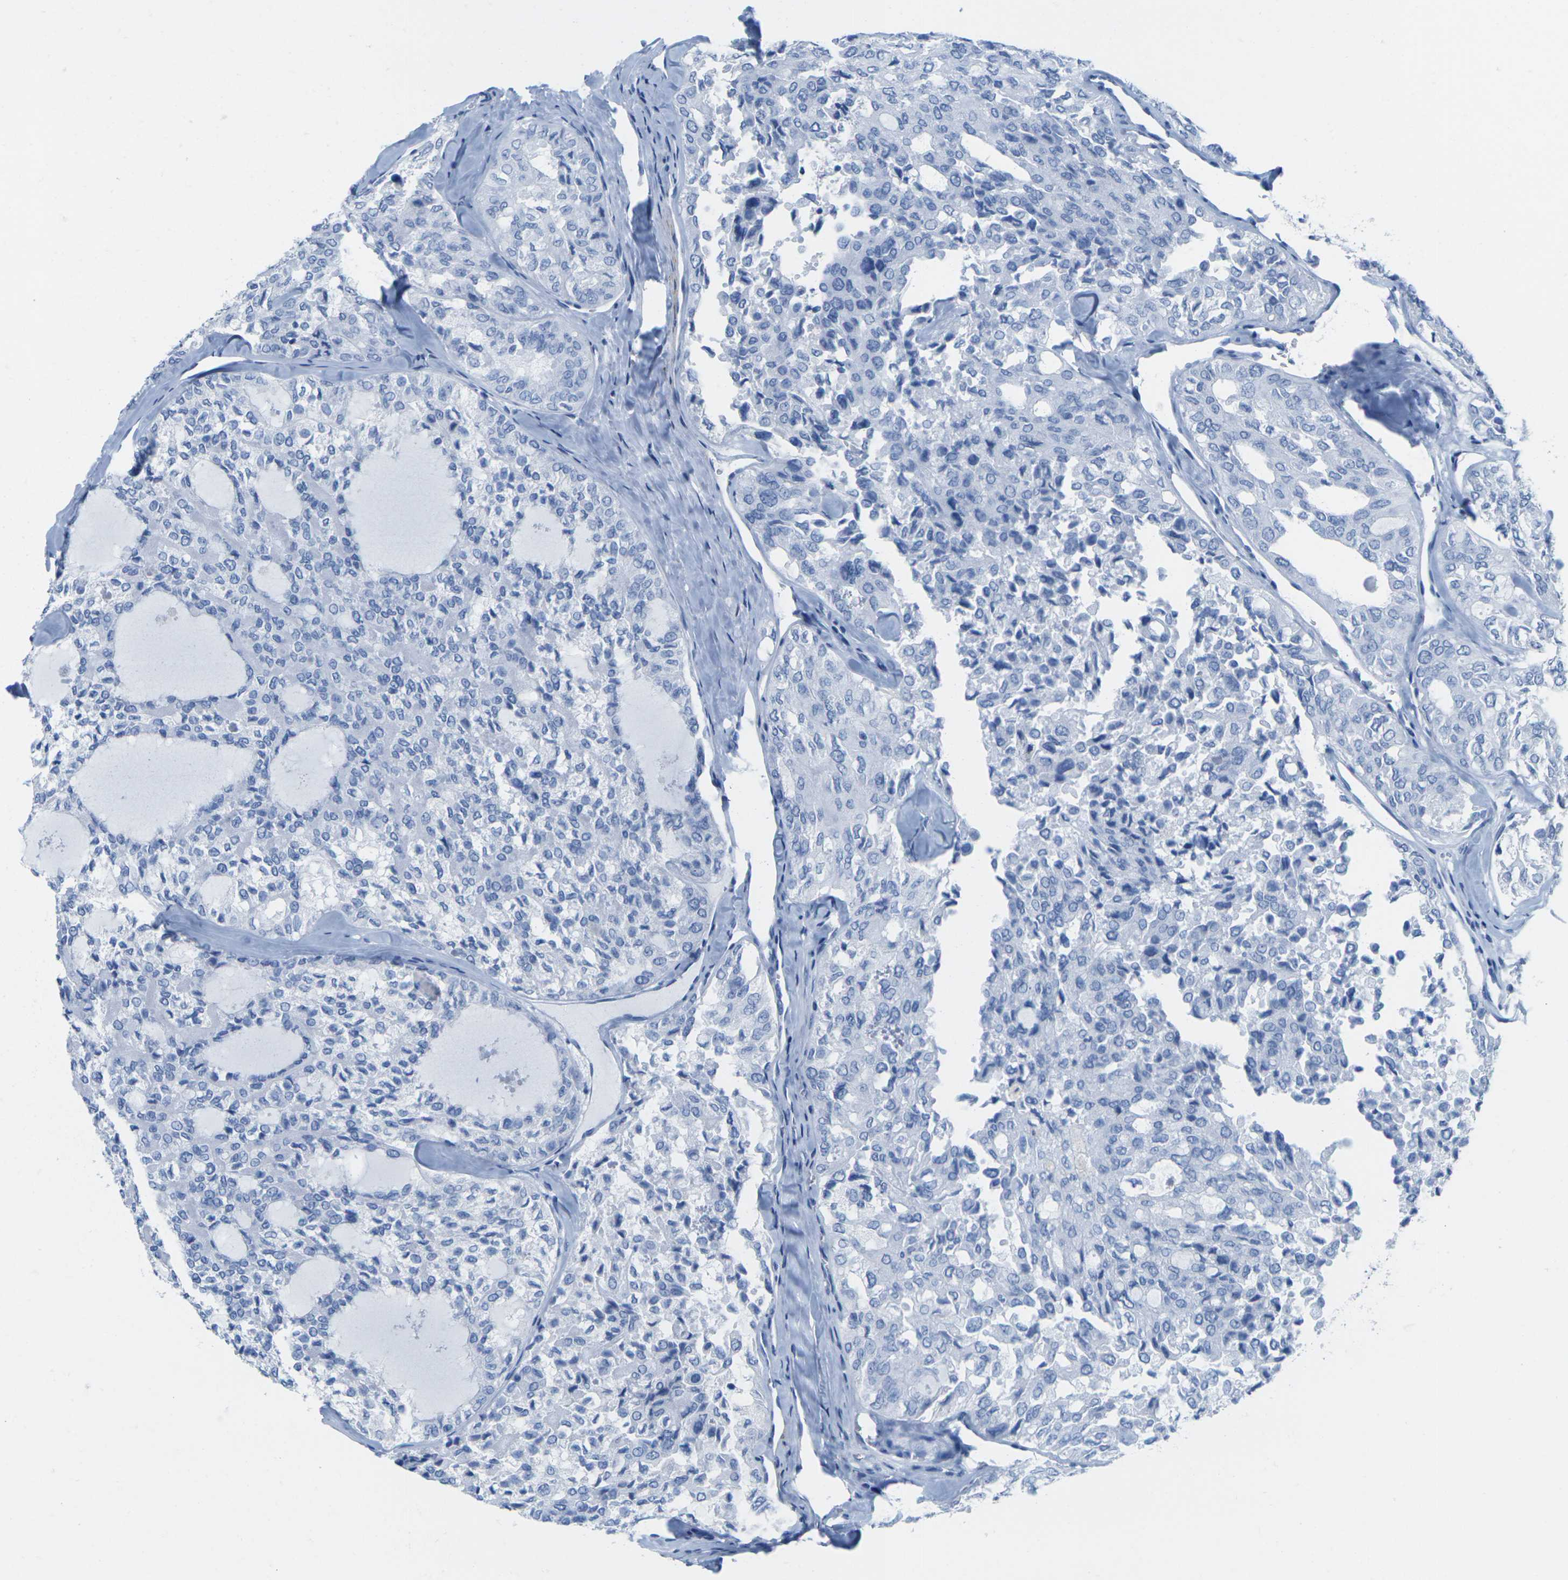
{"staining": {"intensity": "negative", "quantity": "none", "location": "none"}, "tissue": "thyroid cancer", "cell_type": "Tumor cells", "image_type": "cancer", "snomed": [{"axis": "morphology", "description": "Follicular adenoma carcinoma, NOS"}, {"axis": "topography", "description": "Thyroid gland"}], "caption": "The immunohistochemistry image has no significant staining in tumor cells of thyroid cancer tissue.", "gene": "CNN1", "patient": {"sex": "male", "age": 75}}